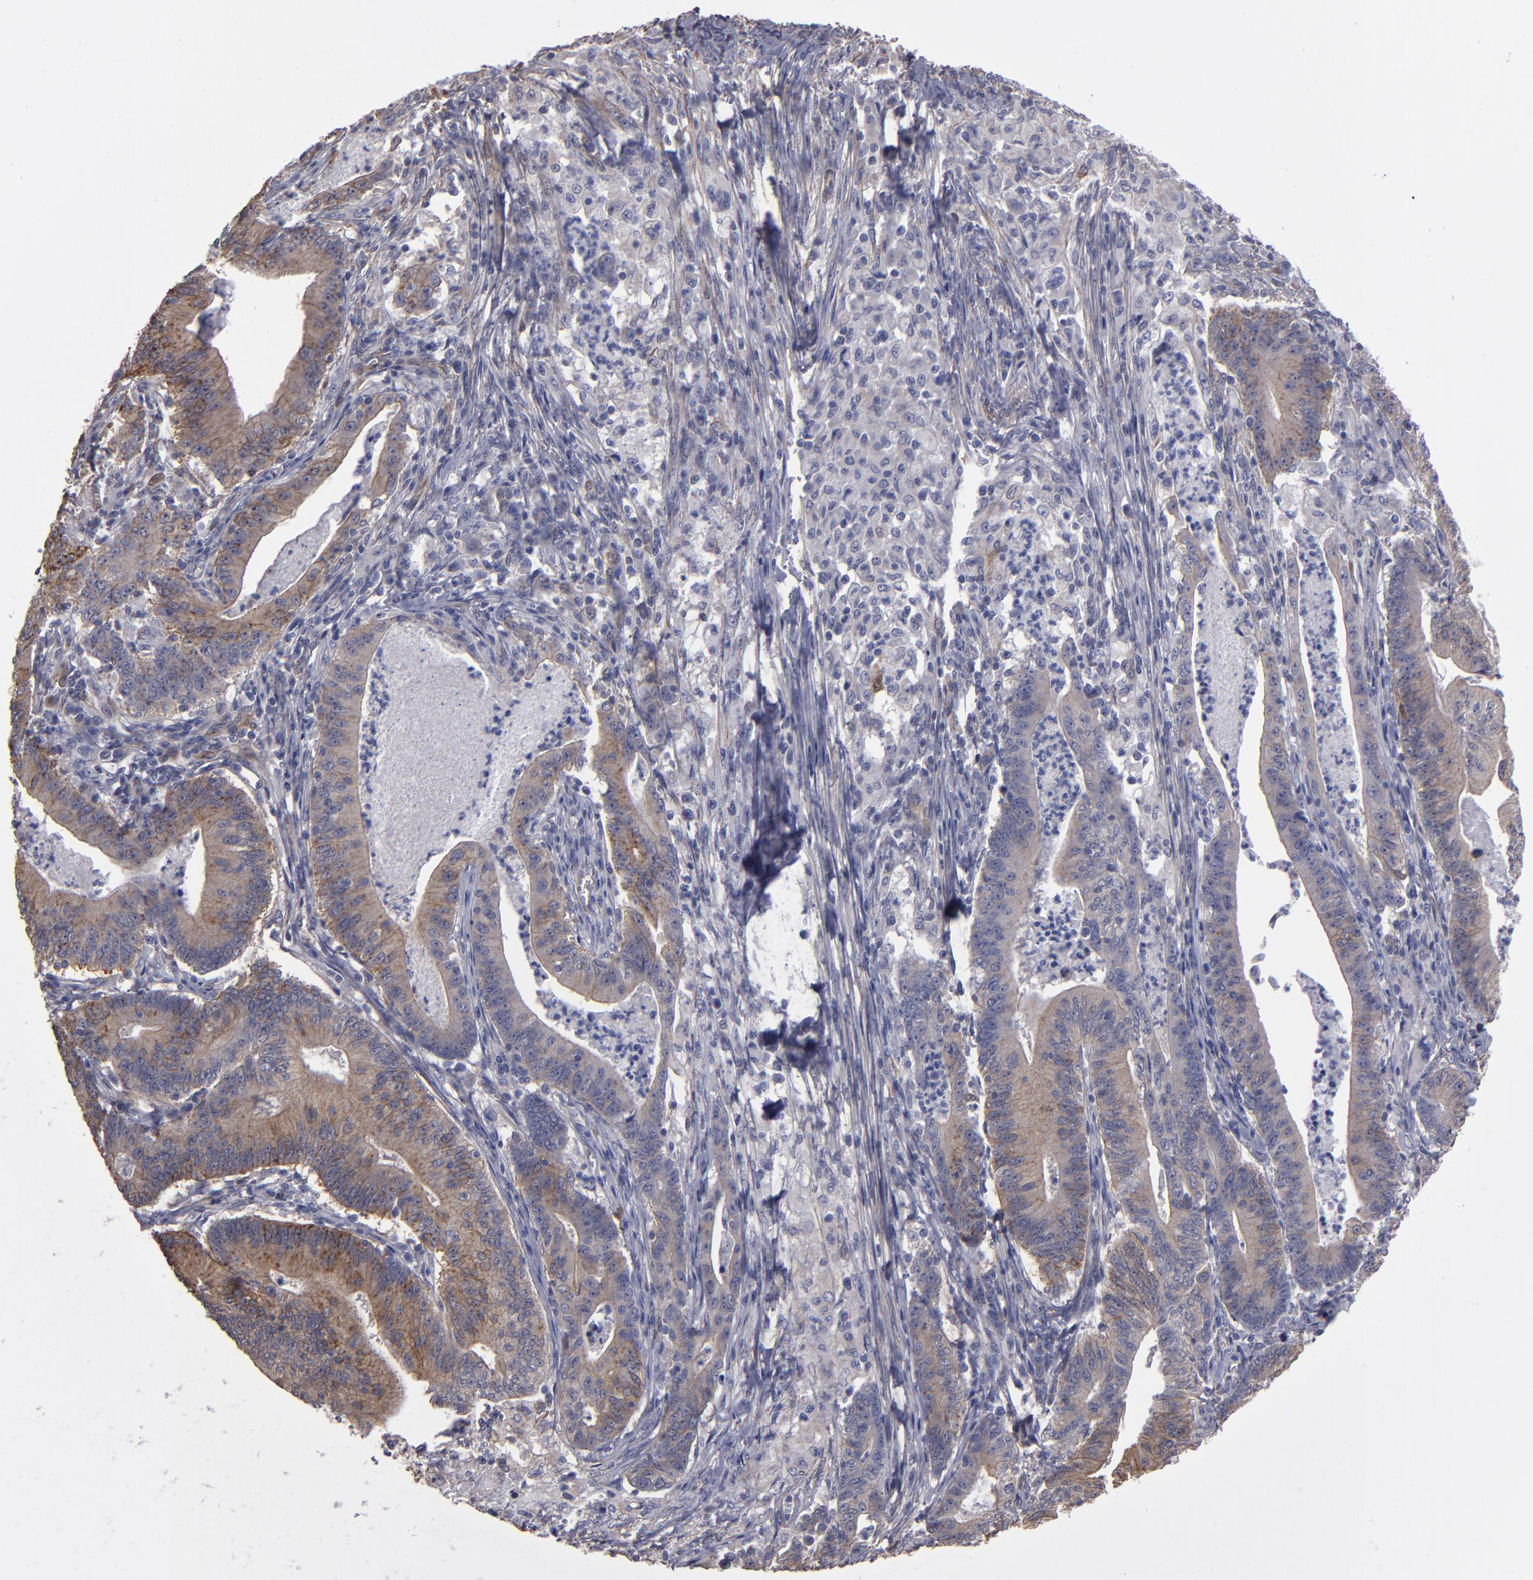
{"staining": {"intensity": "weak", "quantity": ">75%", "location": "cytoplasmic/membranous"}, "tissue": "stomach cancer", "cell_type": "Tumor cells", "image_type": "cancer", "snomed": [{"axis": "morphology", "description": "Adenocarcinoma, NOS"}, {"axis": "topography", "description": "Stomach, lower"}], "caption": "There is low levels of weak cytoplasmic/membranous expression in tumor cells of stomach adenocarcinoma, as demonstrated by immunohistochemical staining (brown color).", "gene": "NDRG2", "patient": {"sex": "female", "age": 86}}